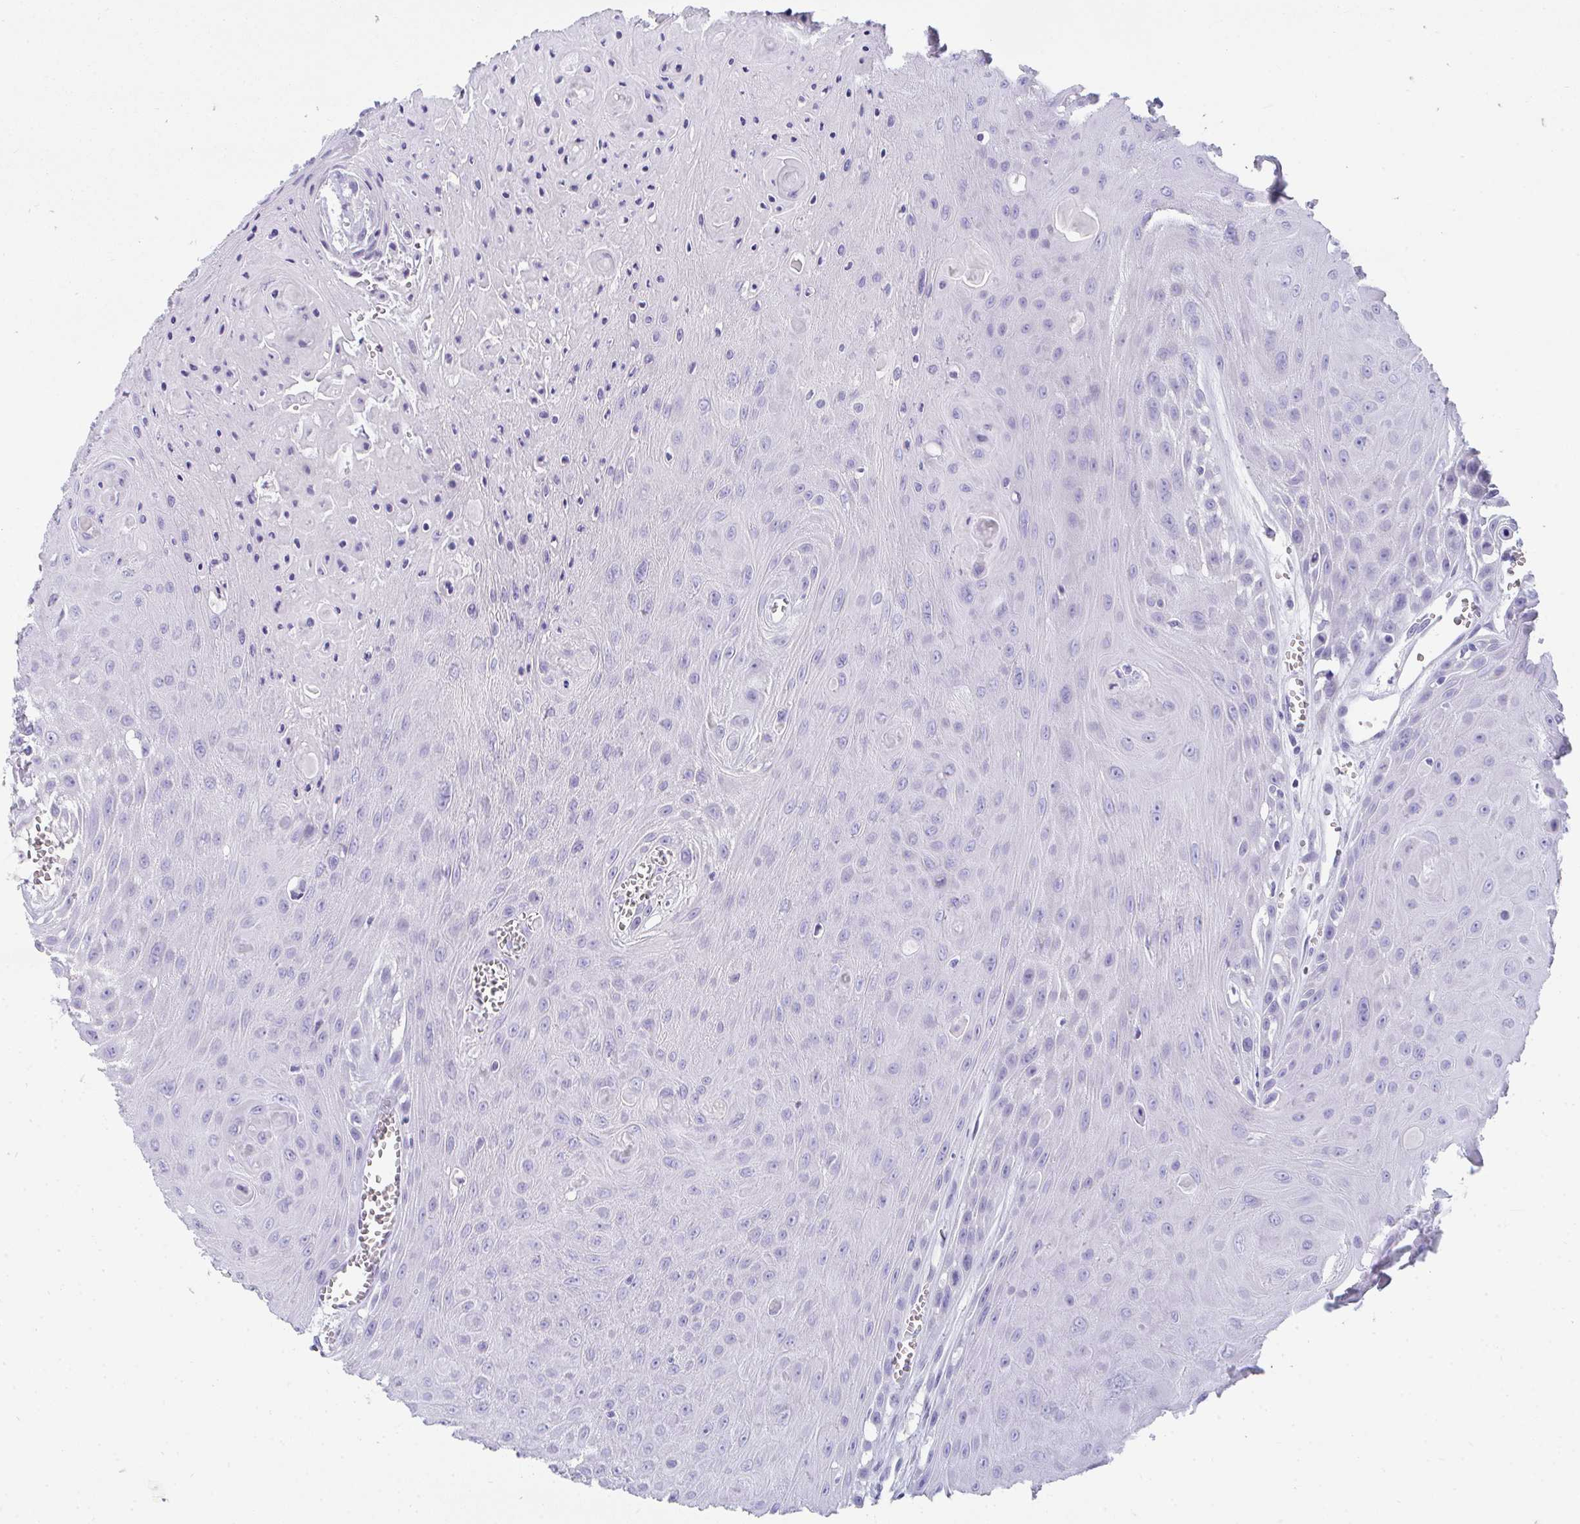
{"staining": {"intensity": "negative", "quantity": "none", "location": "none"}, "tissue": "head and neck cancer", "cell_type": "Tumor cells", "image_type": "cancer", "snomed": [{"axis": "morphology", "description": "Squamous cell carcinoma, NOS"}, {"axis": "topography", "description": "Oral tissue"}, {"axis": "topography", "description": "Head-Neck"}], "caption": "Tumor cells are negative for brown protein staining in squamous cell carcinoma (head and neck).", "gene": "TTC30B", "patient": {"sex": "male", "age": 81}}